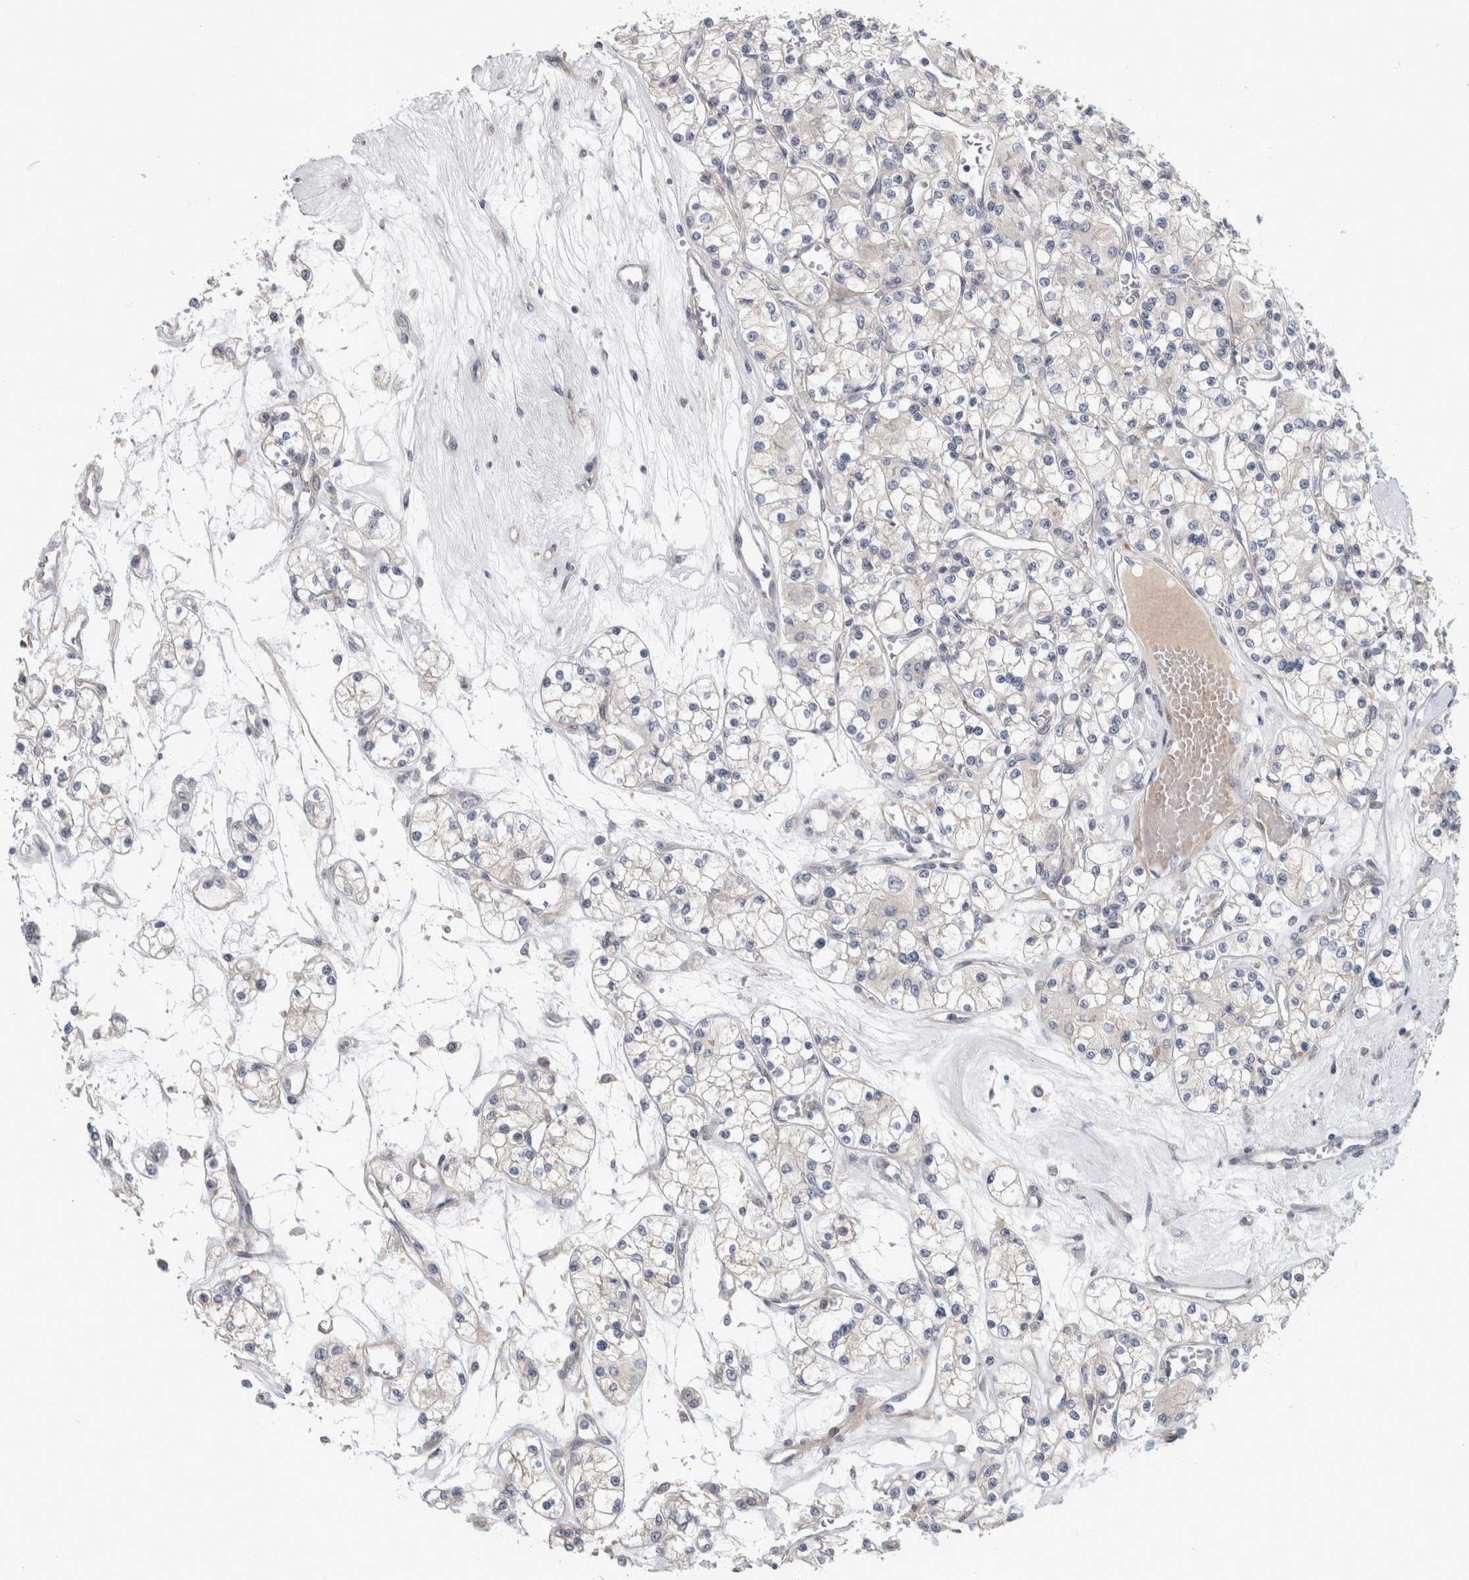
{"staining": {"intensity": "negative", "quantity": "none", "location": "none"}, "tissue": "renal cancer", "cell_type": "Tumor cells", "image_type": "cancer", "snomed": [{"axis": "morphology", "description": "Adenocarcinoma, NOS"}, {"axis": "topography", "description": "Kidney"}], "caption": "Tumor cells show no significant protein staining in renal cancer.", "gene": "ZNF804B", "patient": {"sex": "female", "age": 59}}